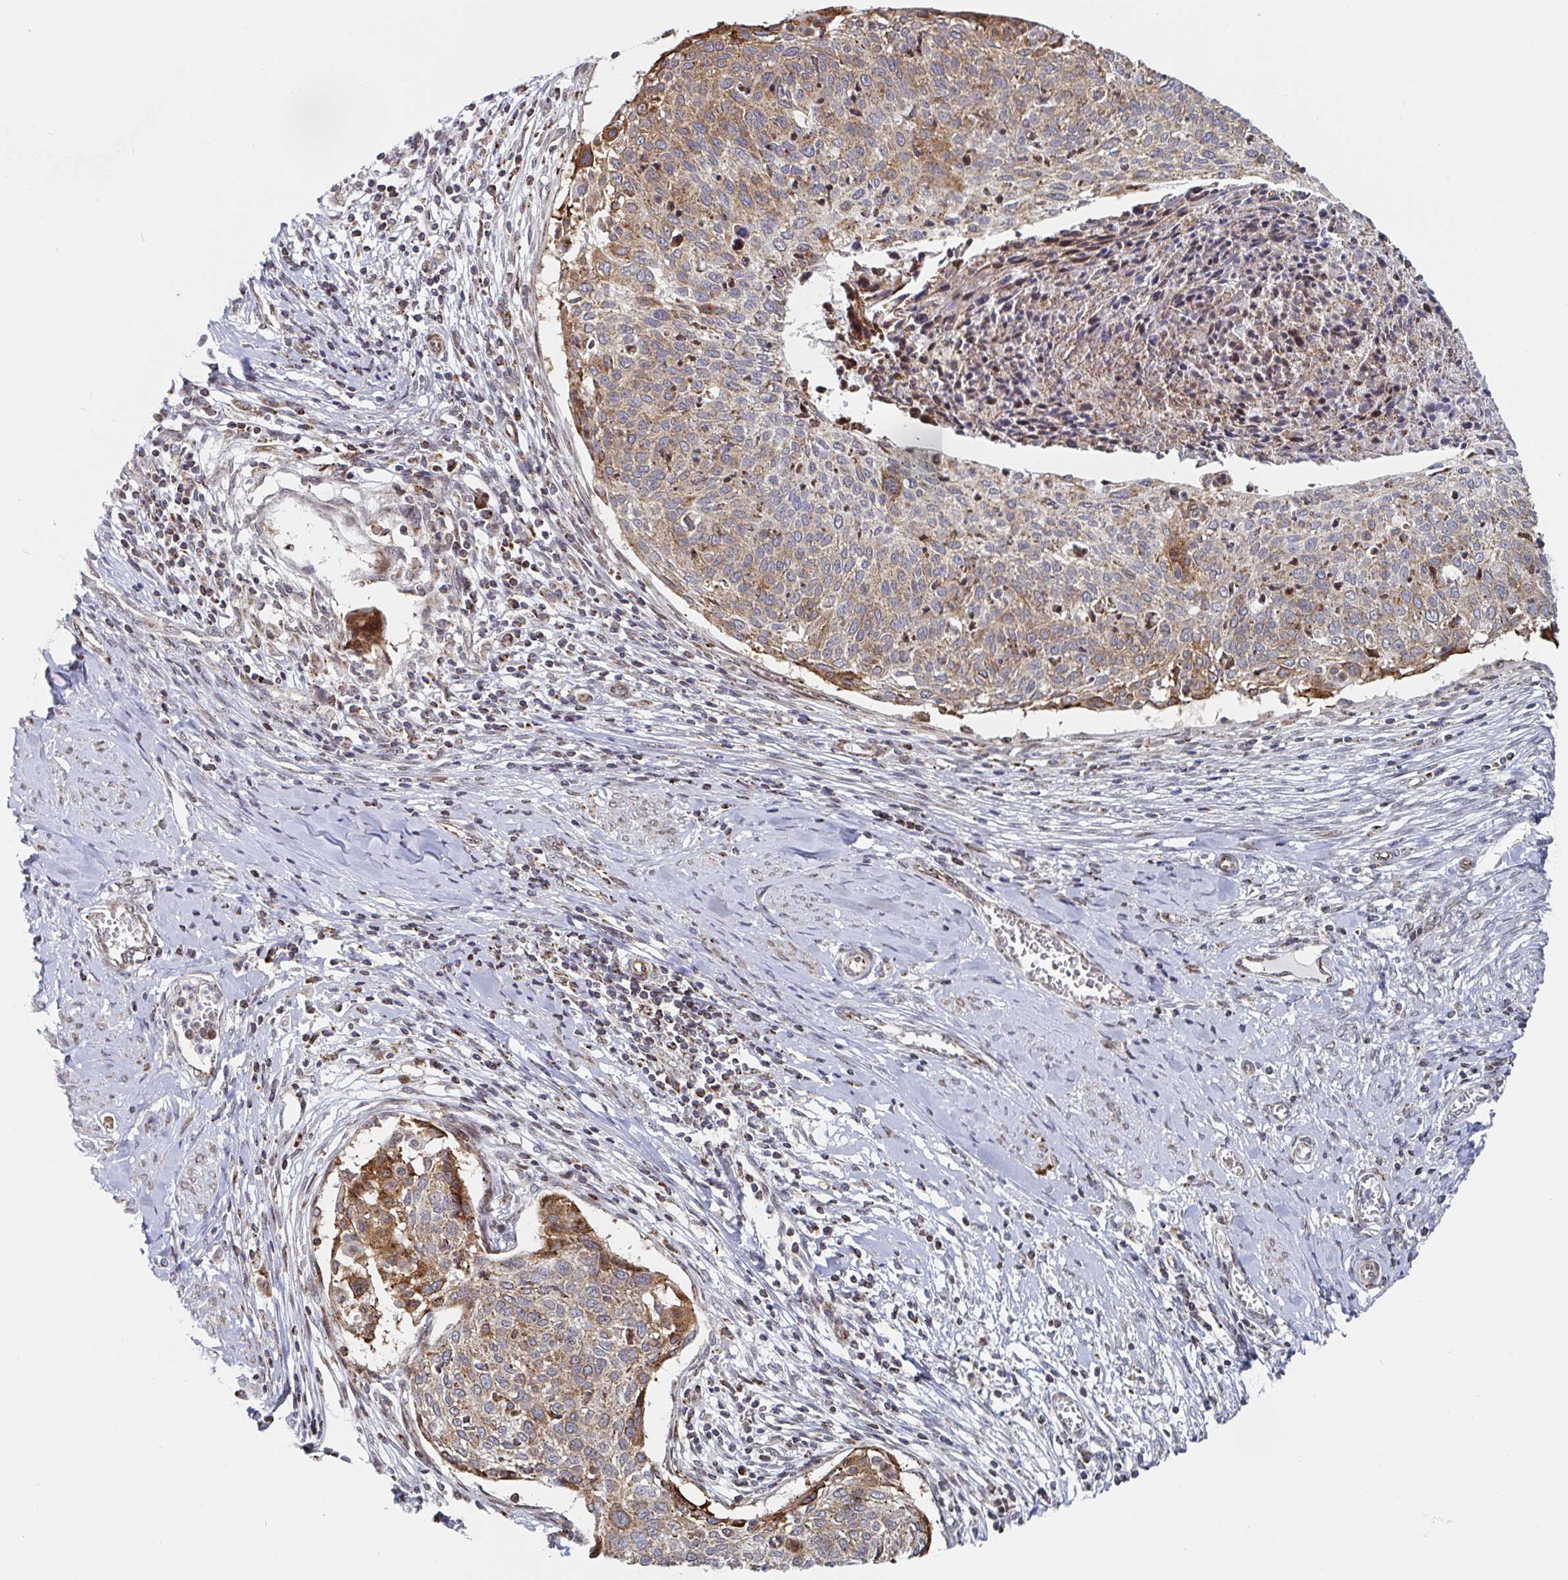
{"staining": {"intensity": "strong", "quantity": ">75%", "location": "cytoplasmic/membranous"}, "tissue": "cervical cancer", "cell_type": "Tumor cells", "image_type": "cancer", "snomed": [{"axis": "morphology", "description": "Squamous cell carcinoma, NOS"}, {"axis": "topography", "description": "Cervix"}], "caption": "Immunohistochemical staining of cervical squamous cell carcinoma reveals strong cytoplasmic/membranous protein expression in about >75% of tumor cells. (Stains: DAB (3,3'-diaminobenzidine) in brown, nuclei in blue, Microscopy: brightfield microscopy at high magnification).", "gene": "STARD8", "patient": {"sex": "female", "age": 49}}